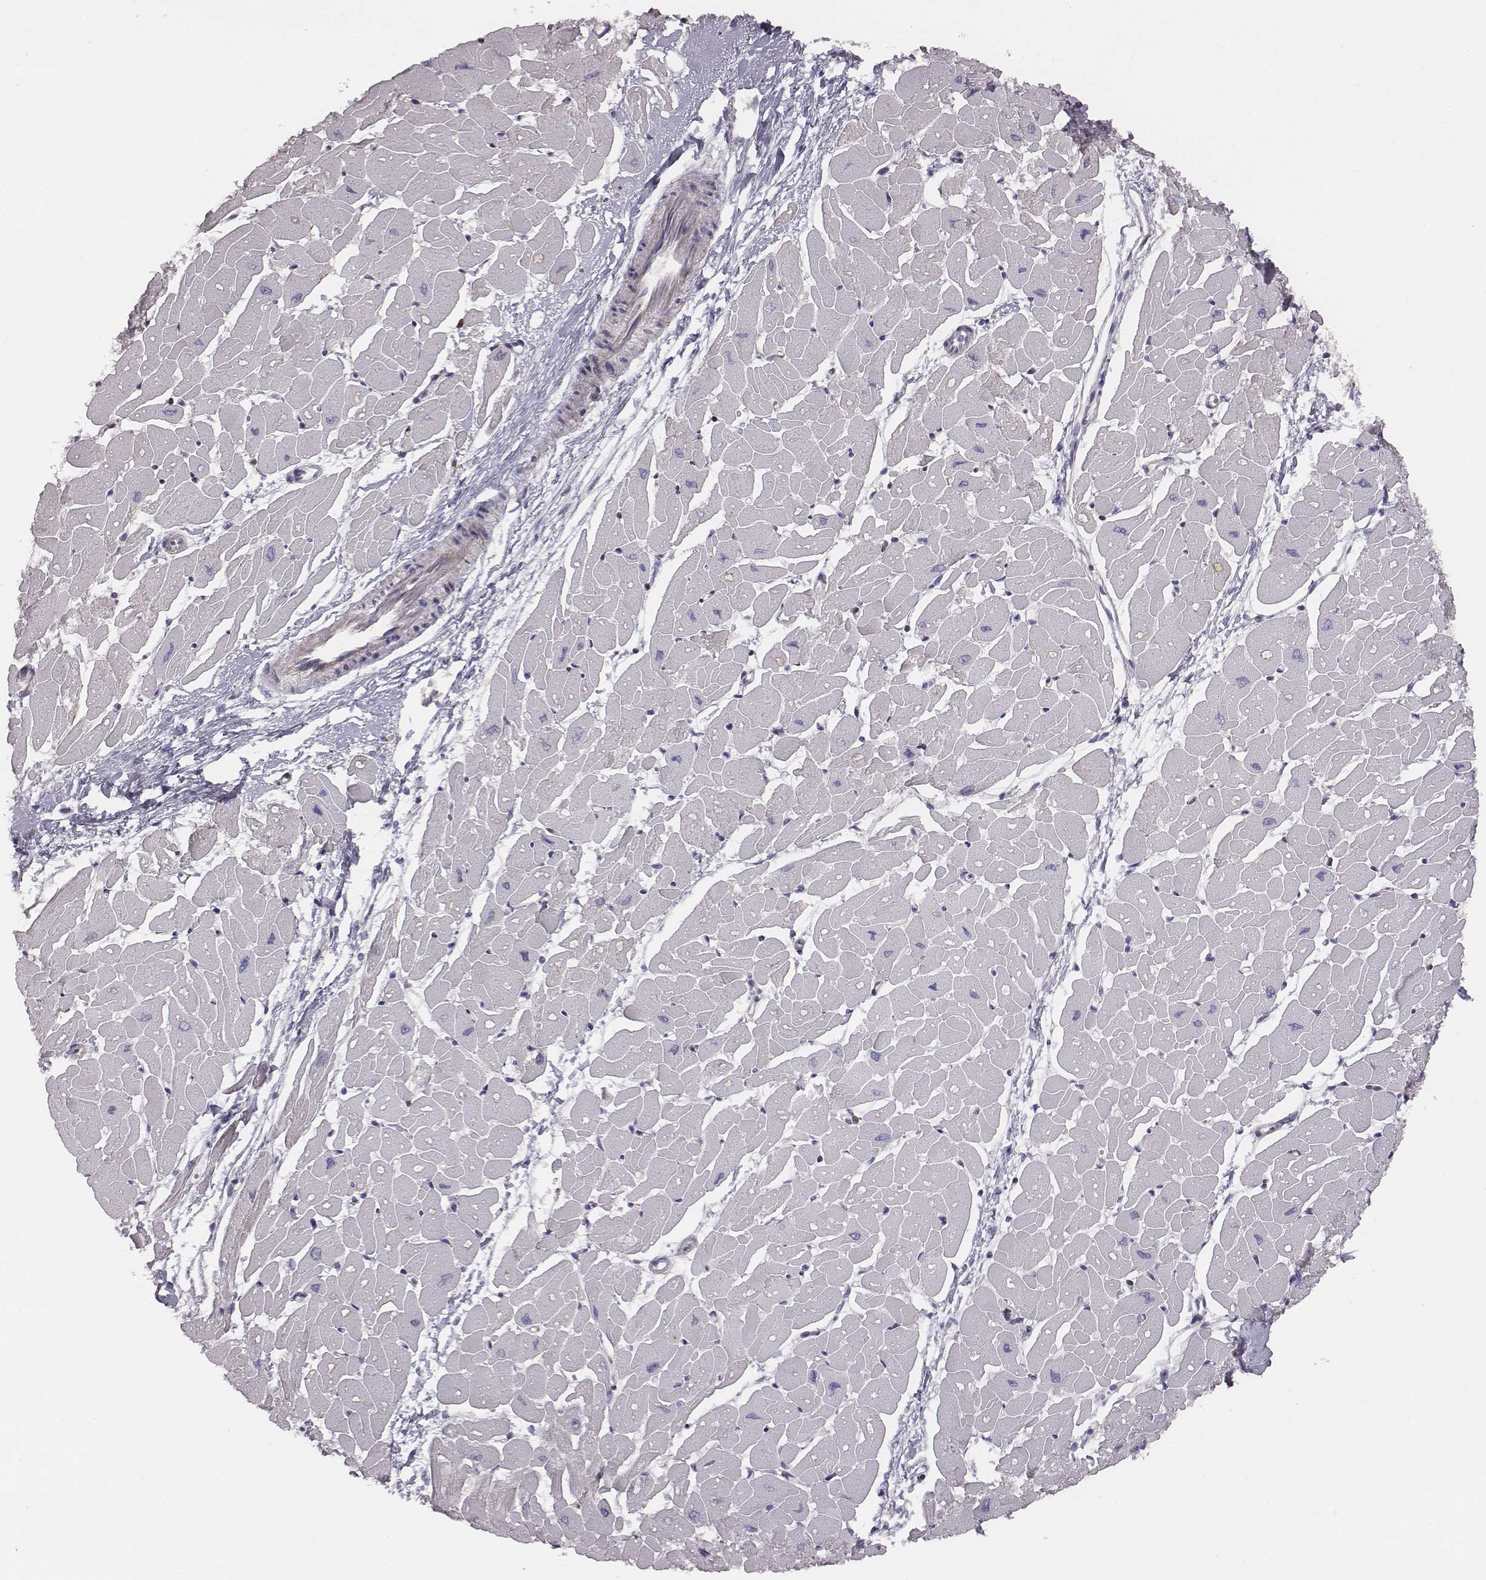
{"staining": {"intensity": "negative", "quantity": "none", "location": "none"}, "tissue": "heart muscle", "cell_type": "Cardiomyocytes", "image_type": "normal", "snomed": [{"axis": "morphology", "description": "Normal tissue, NOS"}, {"axis": "topography", "description": "Heart"}], "caption": "A high-resolution histopathology image shows immunohistochemistry staining of benign heart muscle, which reveals no significant positivity in cardiomyocytes.", "gene": "PRKCZ", "patient": {"sex": "male", "age": 57}}